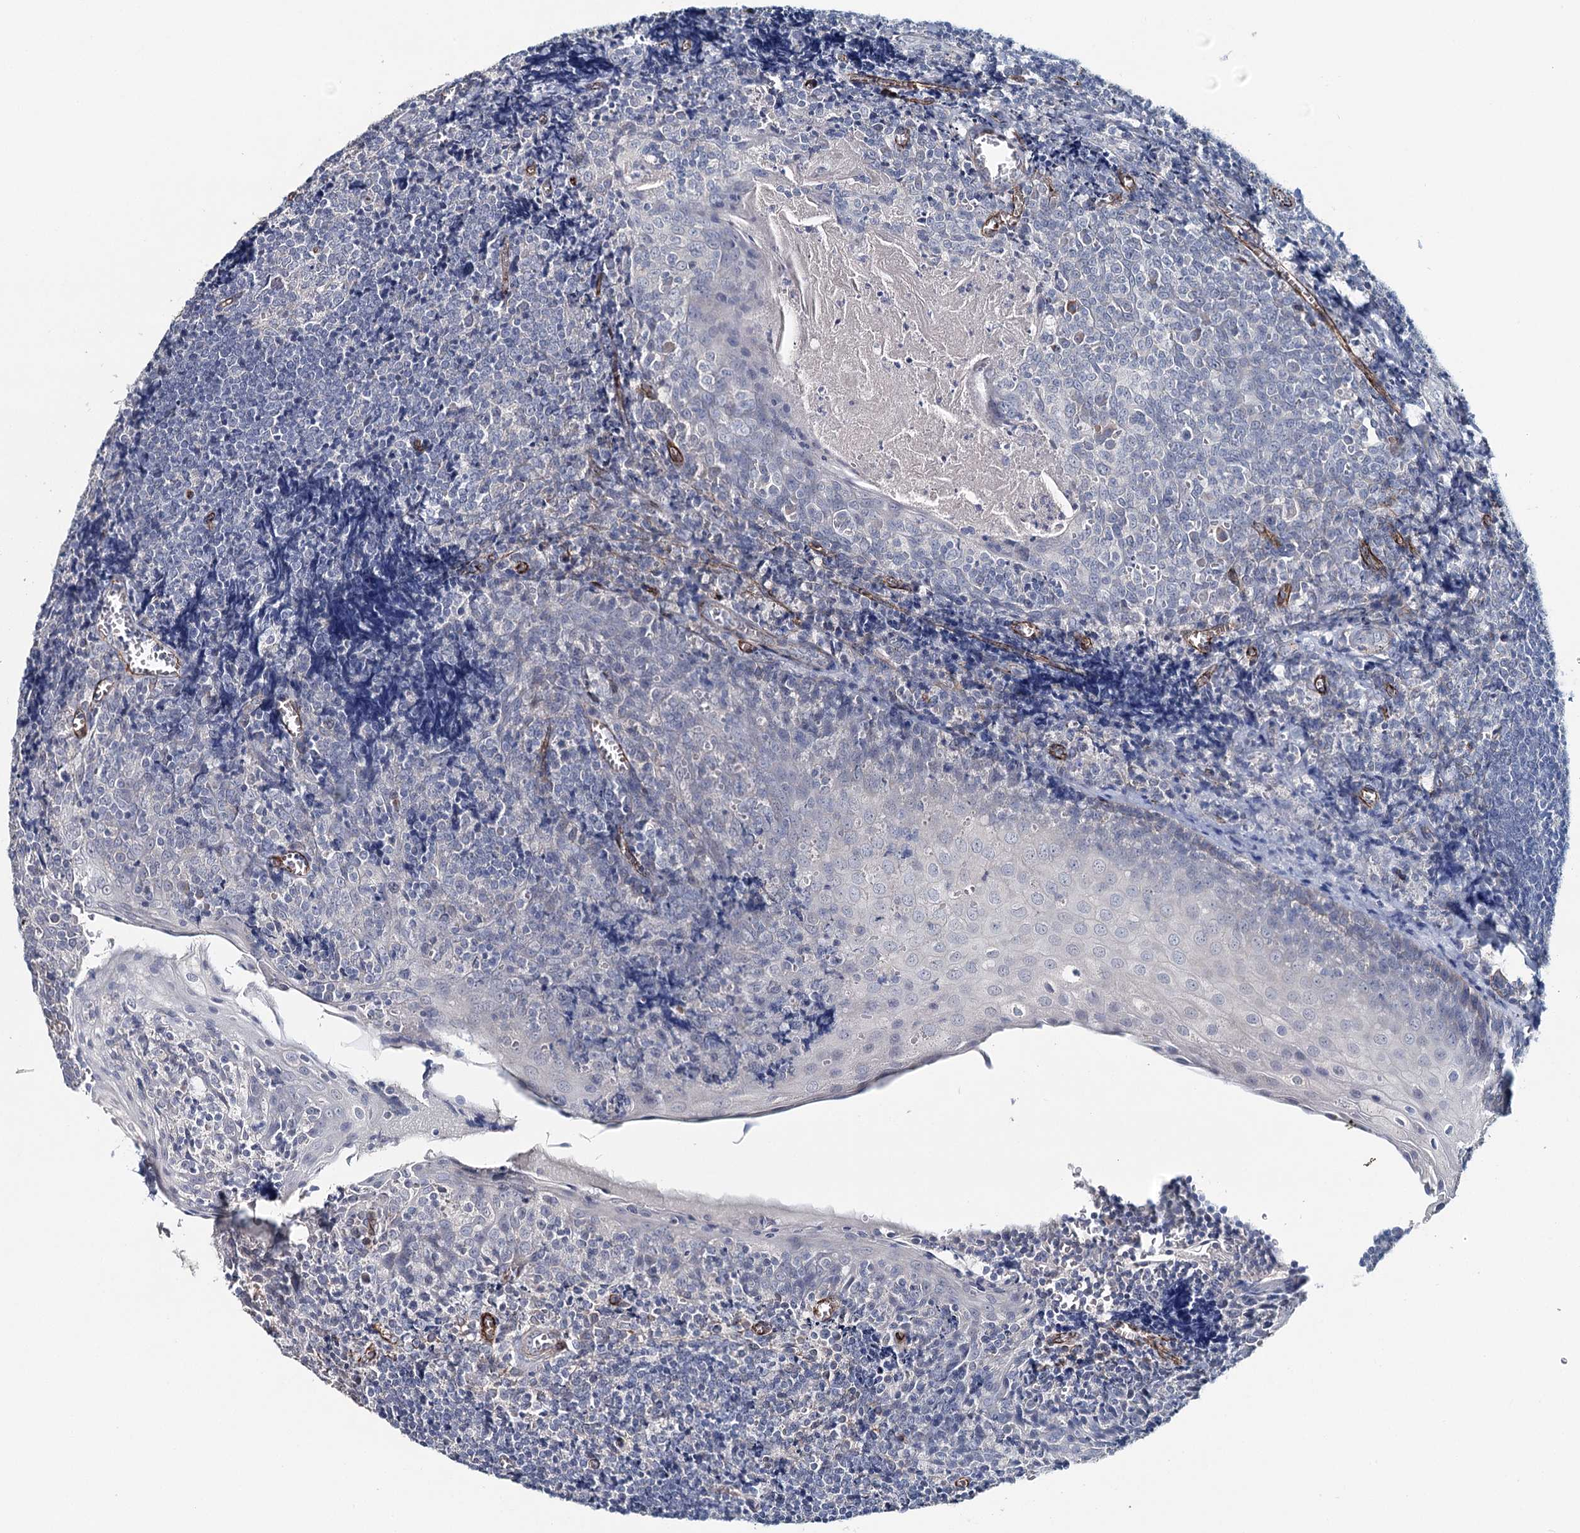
{"staining": {"intensity": "negative", "quantity": "none", "location": "none"}, "tissue": "tonsil", "cell_type": "Germinal center cells", "image_type": "normal", "snomed": [{"axis": "morphology", "description": "Normal tissue, NOS"}, {"axis": "topography", "description": "Tonsil"}], "caption": "Germinal center cells show no significant protein positivity in benign tonsil. (DAB IHC with hematoxylin counter stain).", "gene": "SYNPO", "patient": {"sex": "male", "age": 27}}